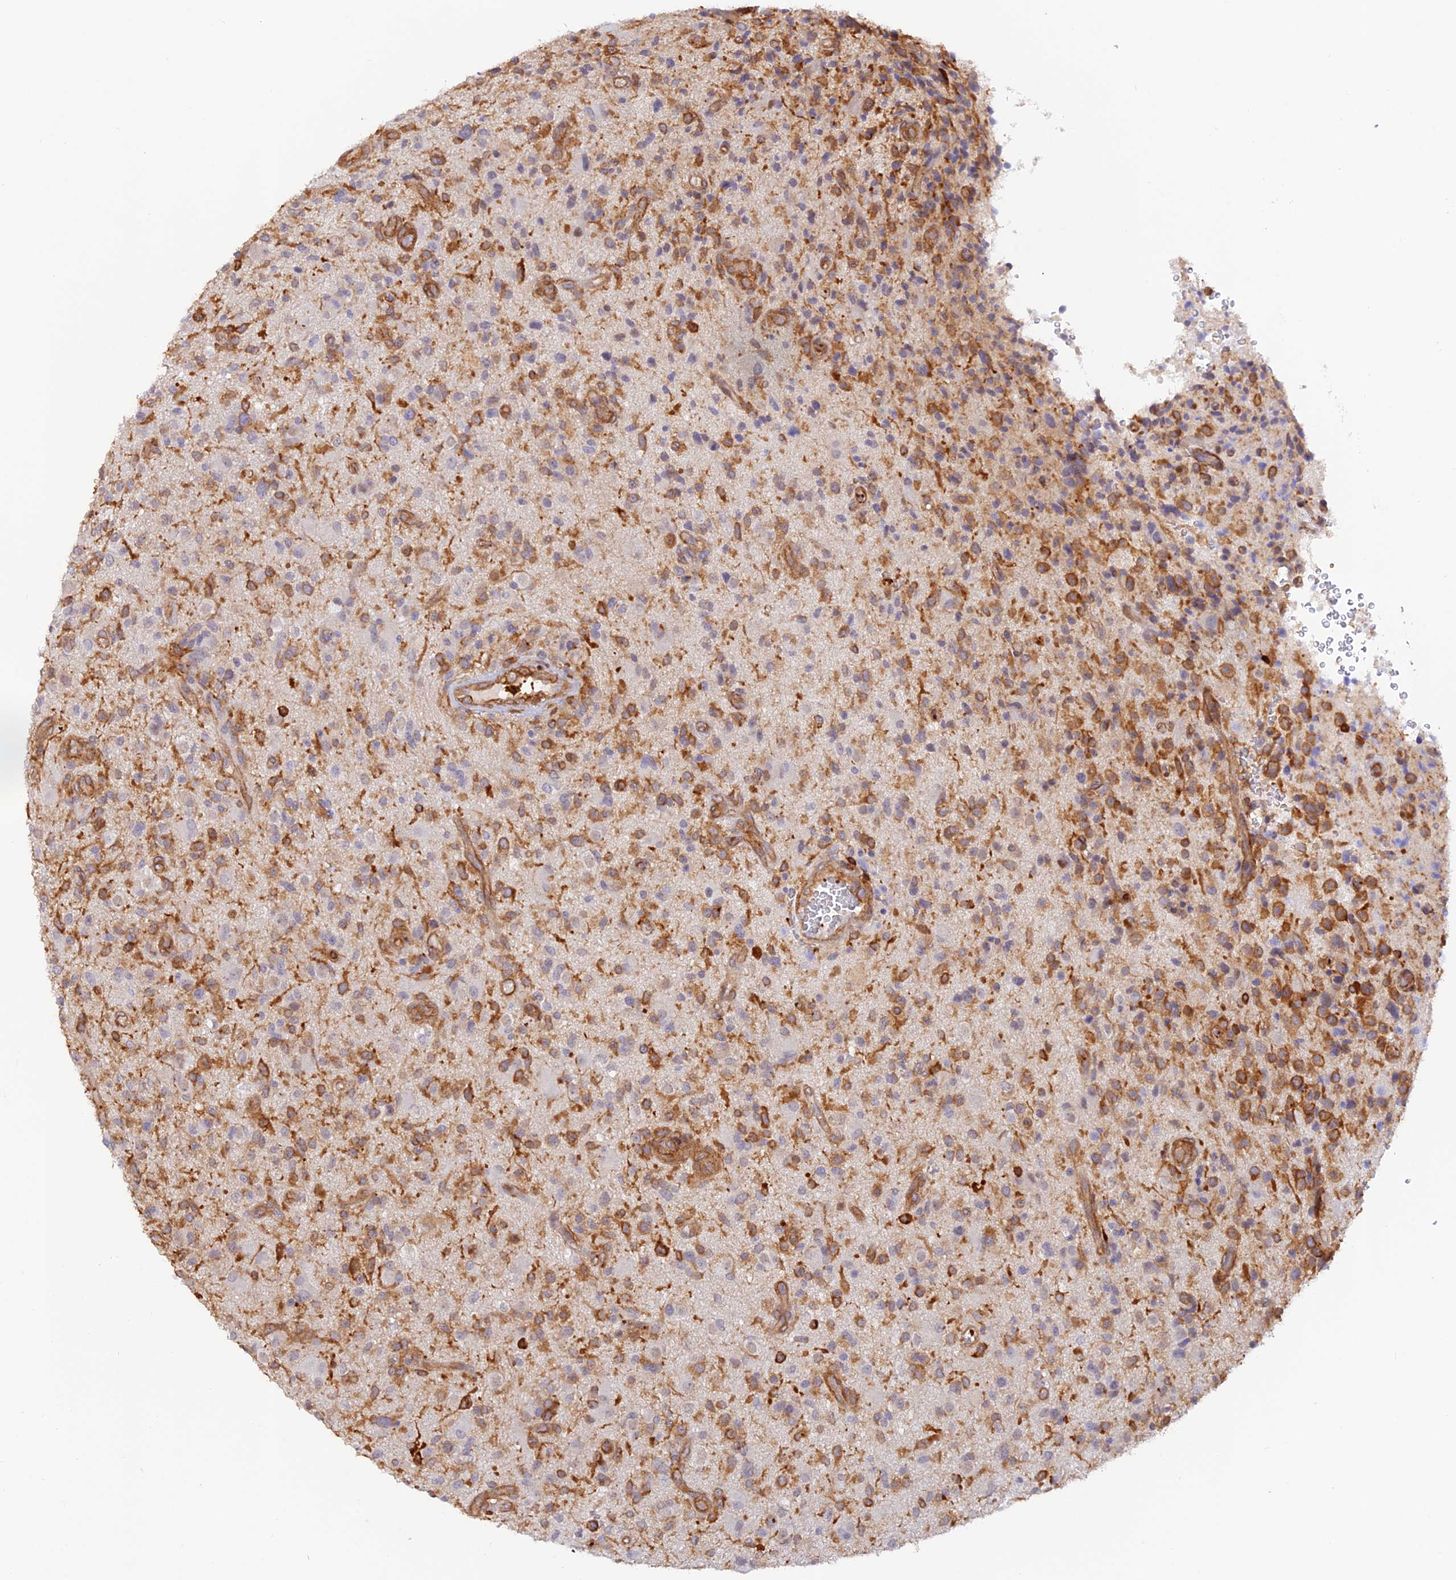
{"staining": {"intensity": "moderate", "quantity": "<25%", "location": "cytoplasmic/membranous"}, "tissue": "glioma", "cell_type": "Tumor cells", "image_type": "cancer", "snomed": [{"axis": "morphology", "description": "Glioma, malignant, High grade"}, {"axis": "topography", "description": "Brain"}], "caption": "Malignant high-grade glioma was stained to show a protein in brown. There is low levels of moderate cytoplasmic/membranous expression in approximately <25% of tumor cells.", "gene": "DENND1C", "patient": {"sex": "male", "age": 47}}